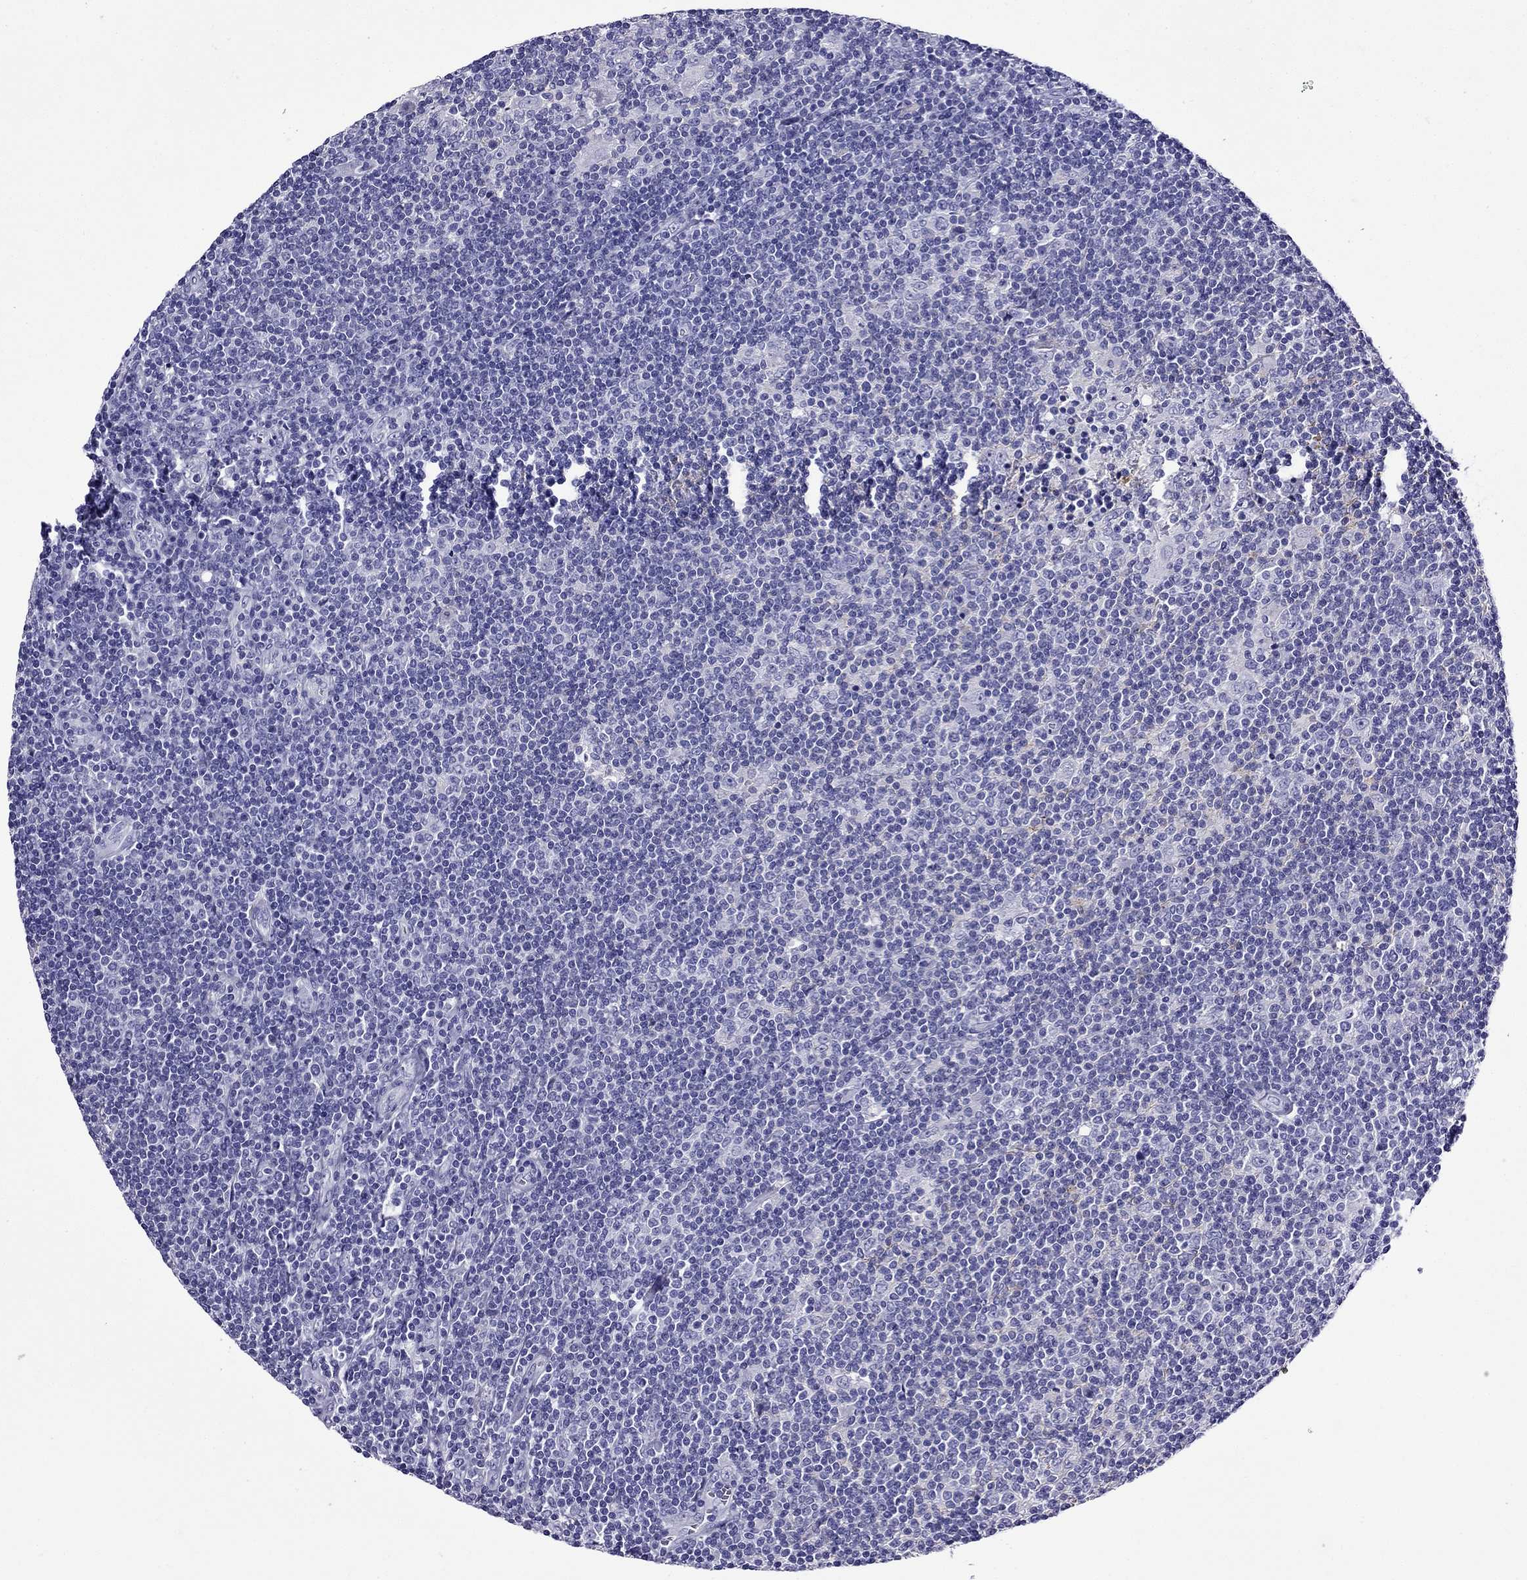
{"staining": {"intensity": "negative", "quantity": "none", "location": "none"}, "tissue": "lymphoma", "cell_type": "Tumor cells", "image_type": "cancer", "snomed": [{"axis": "morphology", "description": "Hodgkin's disease, NOS"}, {"axis": "topography", "description": "Lymph node"}], "caption": "Immunohistochemistry (IHC) of Hodgkin's disease shows no staining in tumor cells.", "gene": "ERC2", "patient": {"sex": "male", "age": 40}}